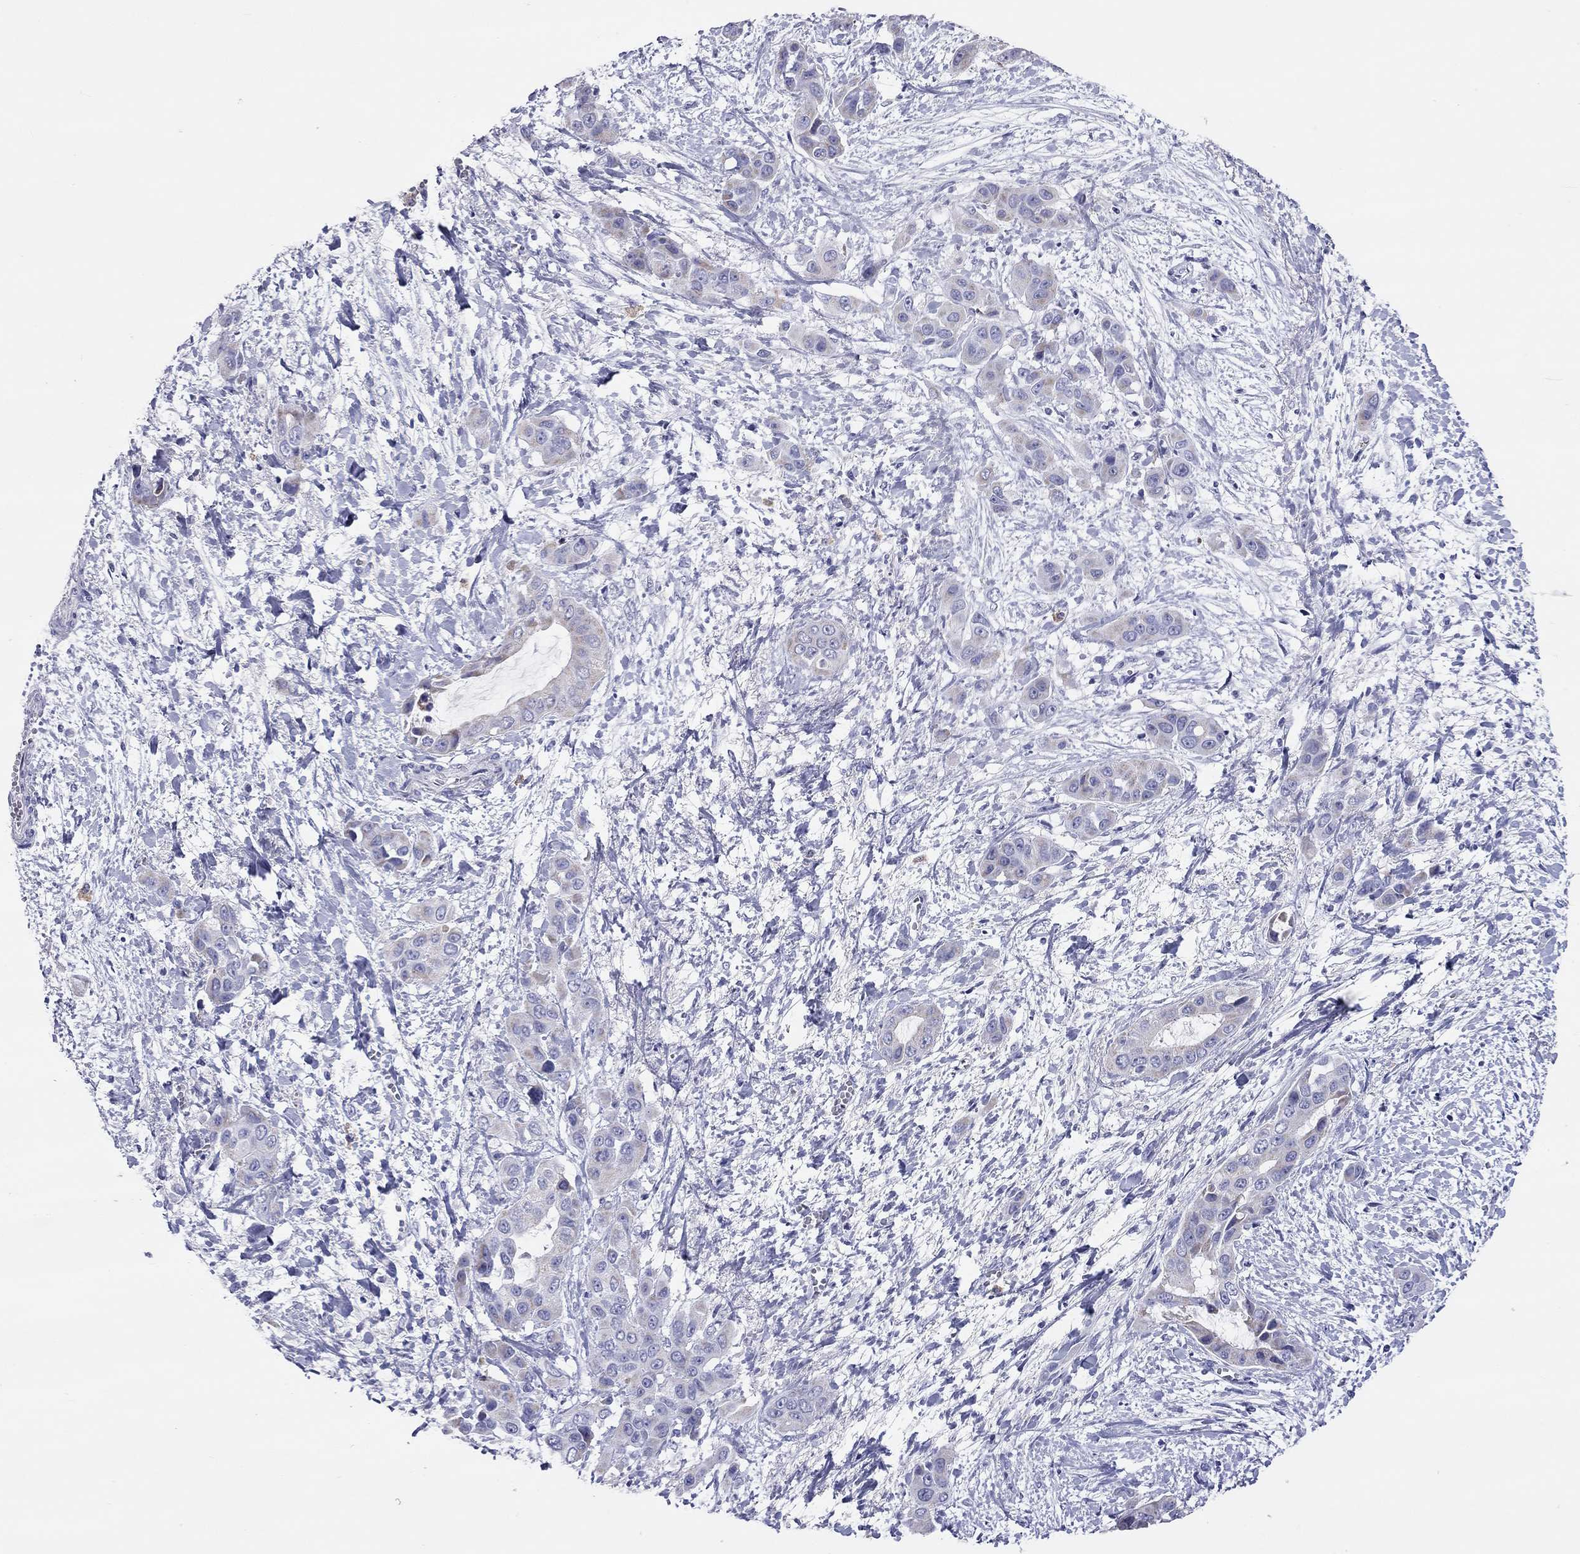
{"staining": {"intensity": "weak", "quantity": "<25%", "location": "cytoplasmic/membranous"}, "tissue": "liver cancer", "cell_type": "Tumor cells", "image_type": "cancer", "snomed": [{"axis": "morphology", "description": "Cholangiocarcinoma"}, {"axis": "topography", "description": "Liver"}], "caption": "This is a micrograph of immunohistochemistry (IHC) staining of liver cholangiocarcinoma, which shows no staining in tumor cells.", "gene": "DPY19L2", "patient": {"sex": "female", "age": 52}}